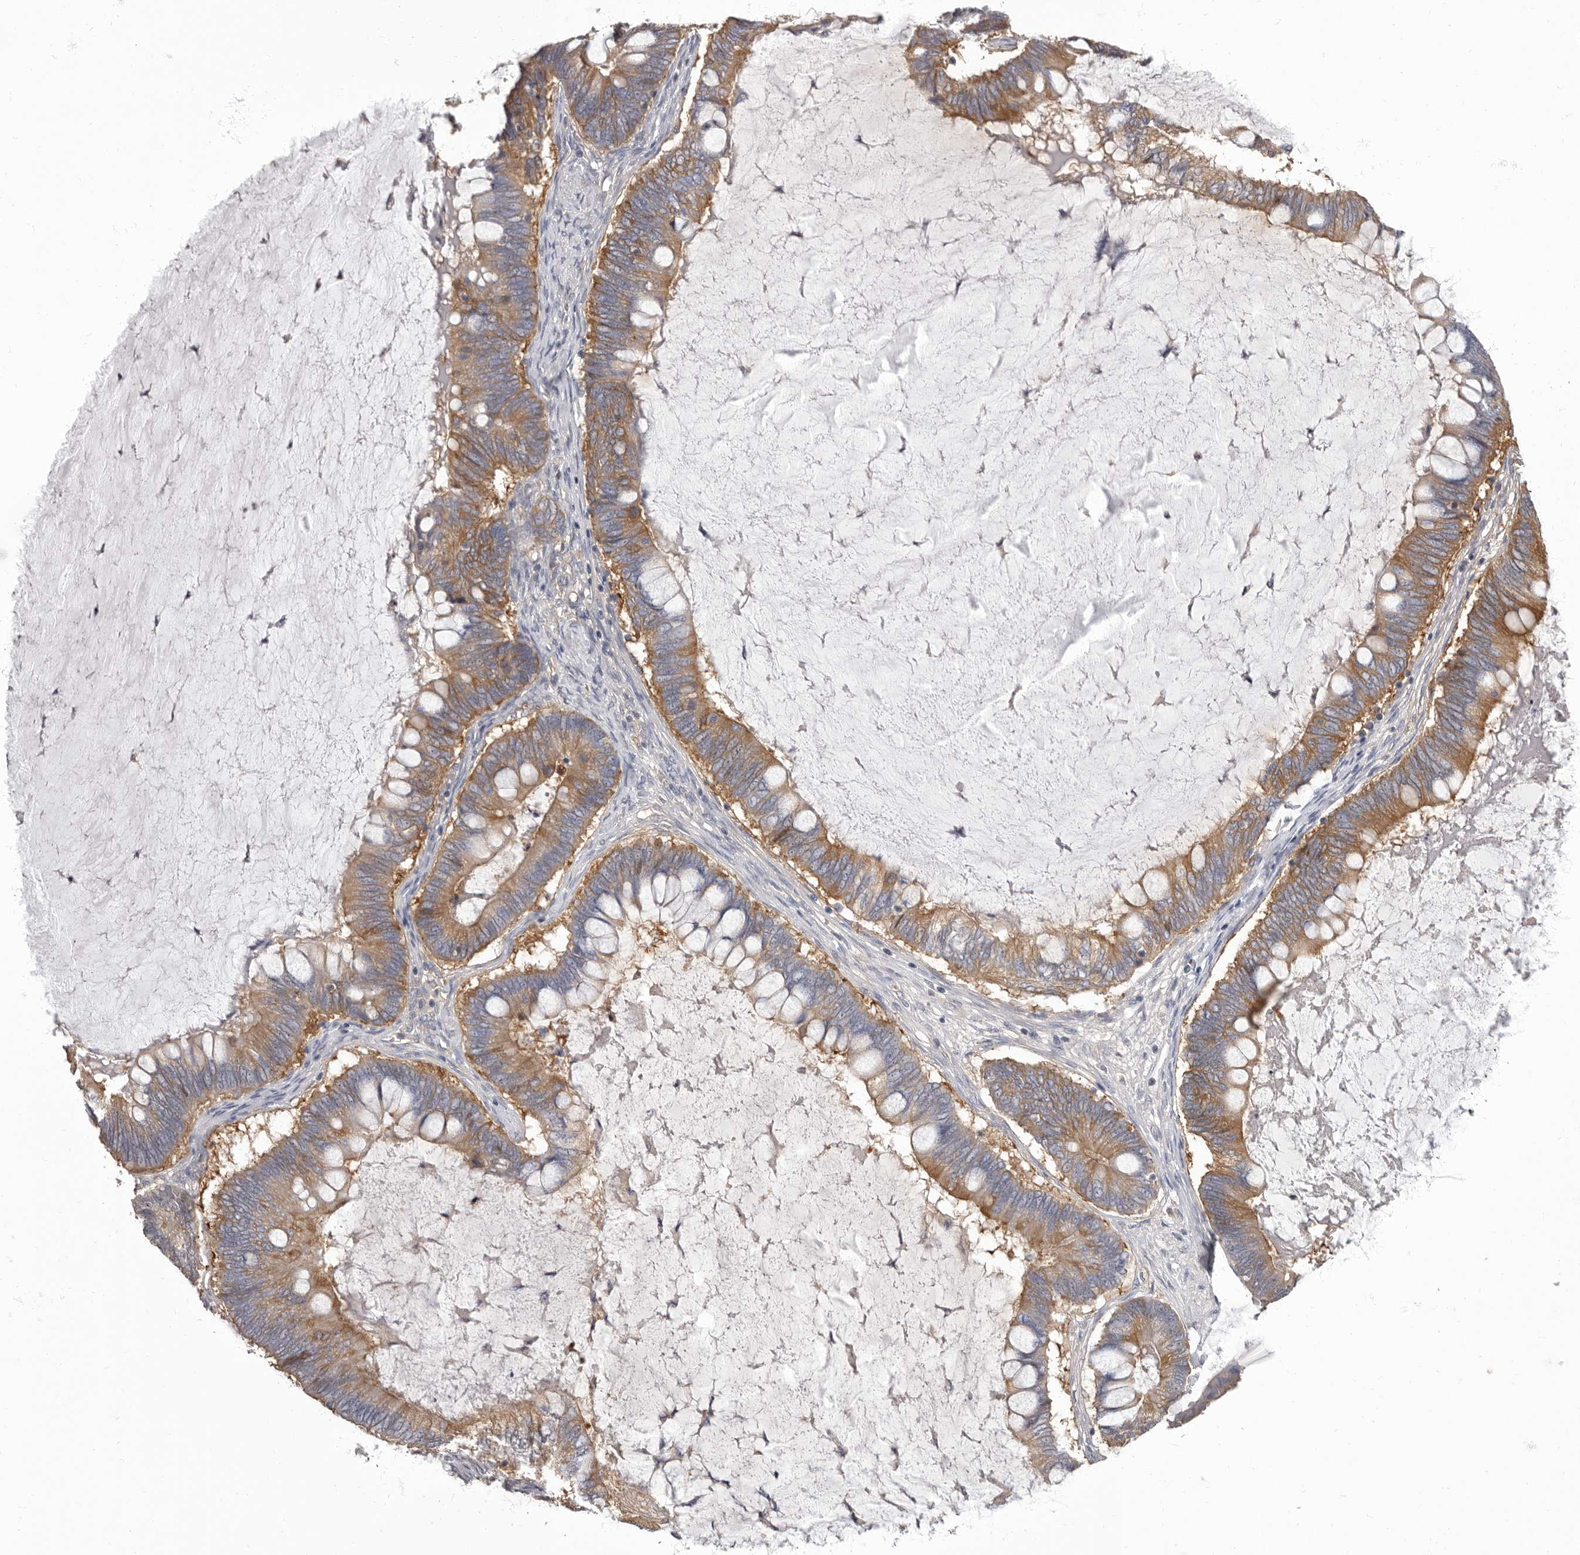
{"staining": {"intensity": "moderate", "quantity": ">75%", "location": "cytoplasmic/membranous"}, "tissue": "ovarian cancer", "cell_type": "Tumor cells", "image_type": "cancer", "snomed": [{"axis": "morphology", "description": "Cystadenocarcinoma, mucinous, NOS"}, {"axis": "topography", "description": "Ovary"}], "caption": "Protein analysis of ovarian cancer tissue reveals moderate cytoplasmic/membranous staining in approximately >75% of tumor cells.", "gene": "APEH", "patient": {"sex": "female", "age": 61}}